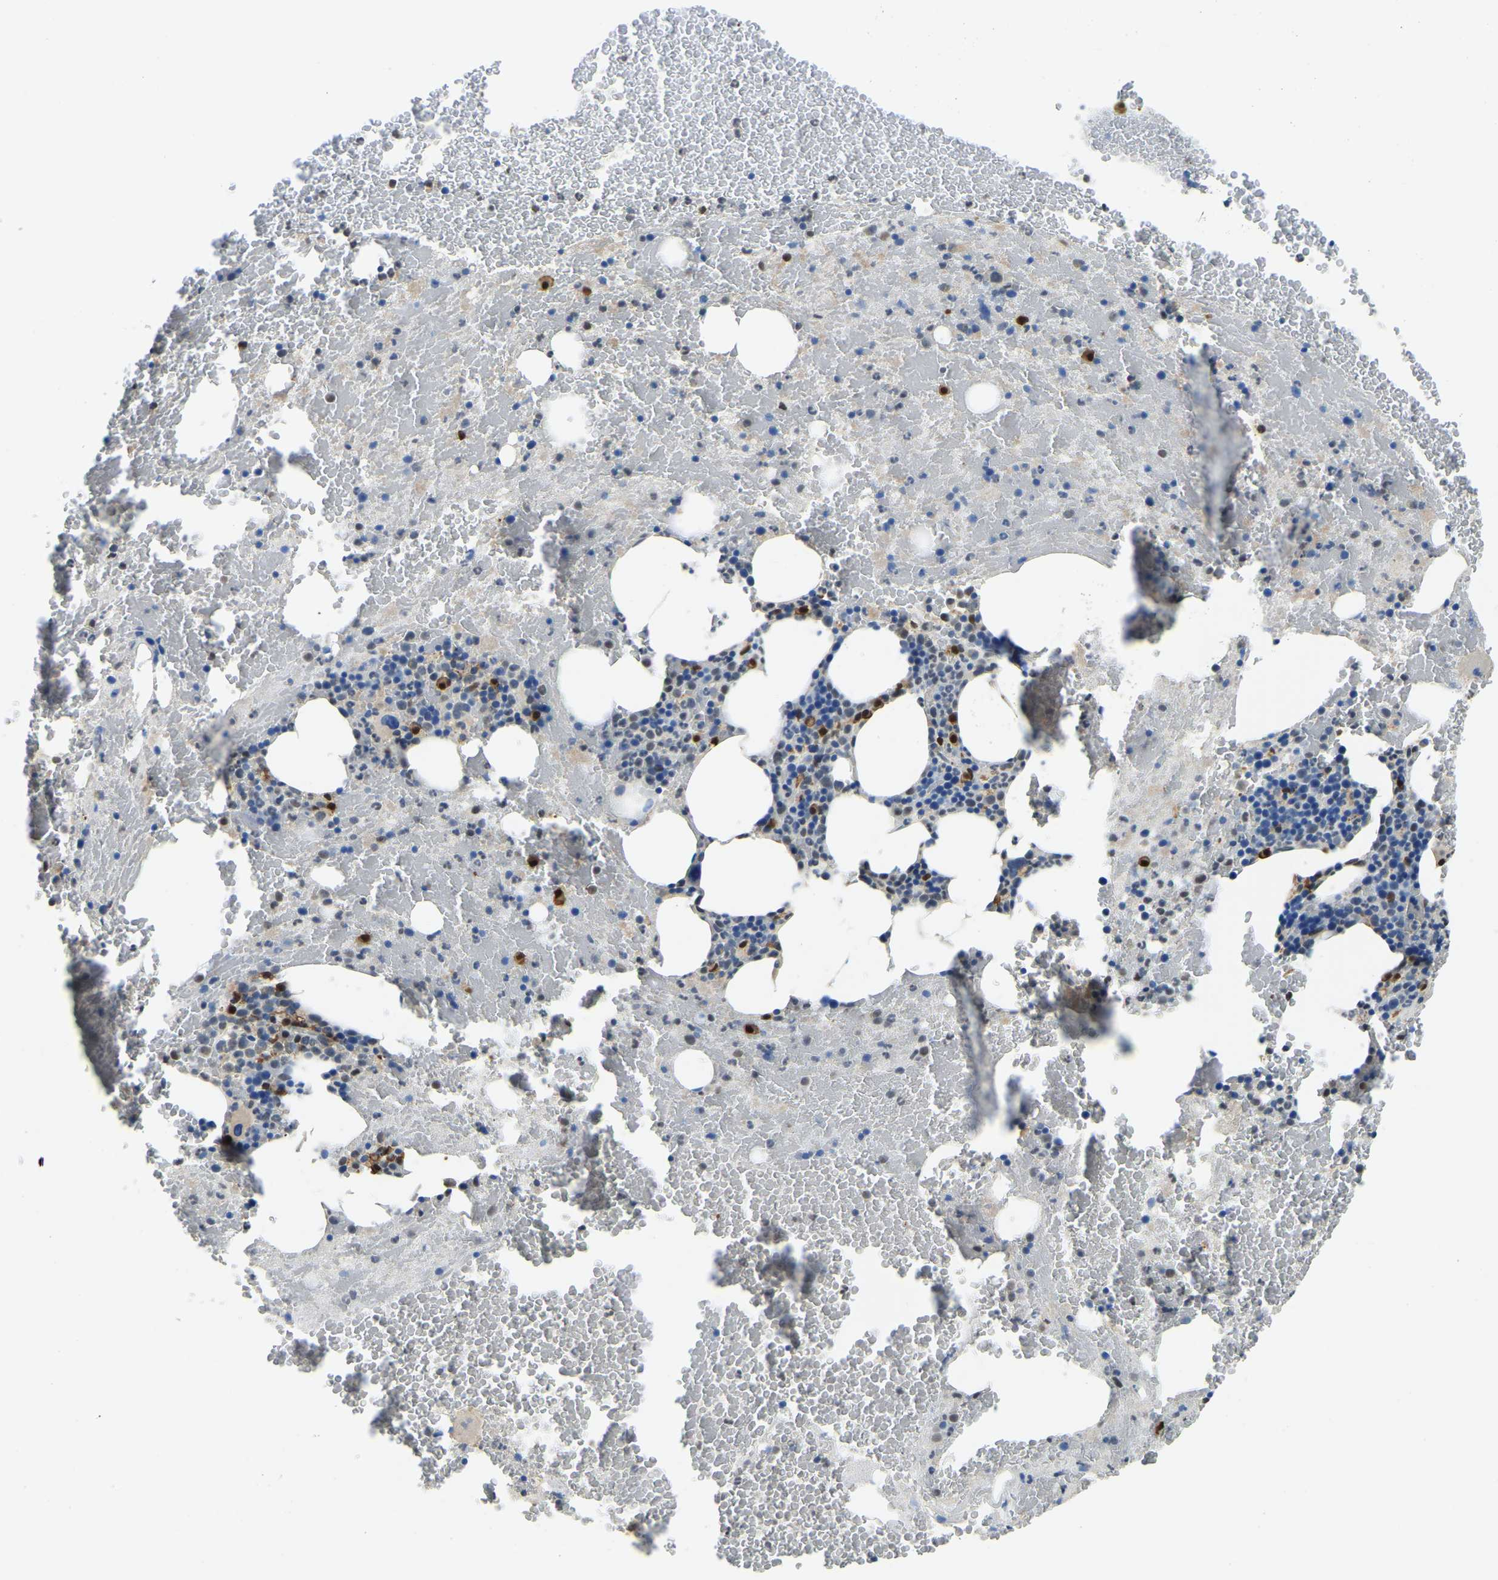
{"staining": {"intensity": "weak", "quantity": ">75%", "location": "cytoplasmic/membranous"}, "tissue": "bone marrow", "cell_type": "Hematopoietic cells", "image_type": "normal", "snomed": [{"axis": "morphology", "description": "Normal tissue, NOS"}, {"axis": "morphology", "description": "Inflammation, NOS"}, {"axis": "topography", "description": "Bone marrow"}], "caption": "Unremarkable bone marrow shows weak cytoplasmic/membranous positivity in about >75% of hematopoietic cells, visualized by immunohistochemistry. Using DAB (brown) and hematoxylin (blue) stains, captured at high magnification using brightfield microscopy.", "gene": "NANS", "patient": {"sex": "male", "age": 47}}